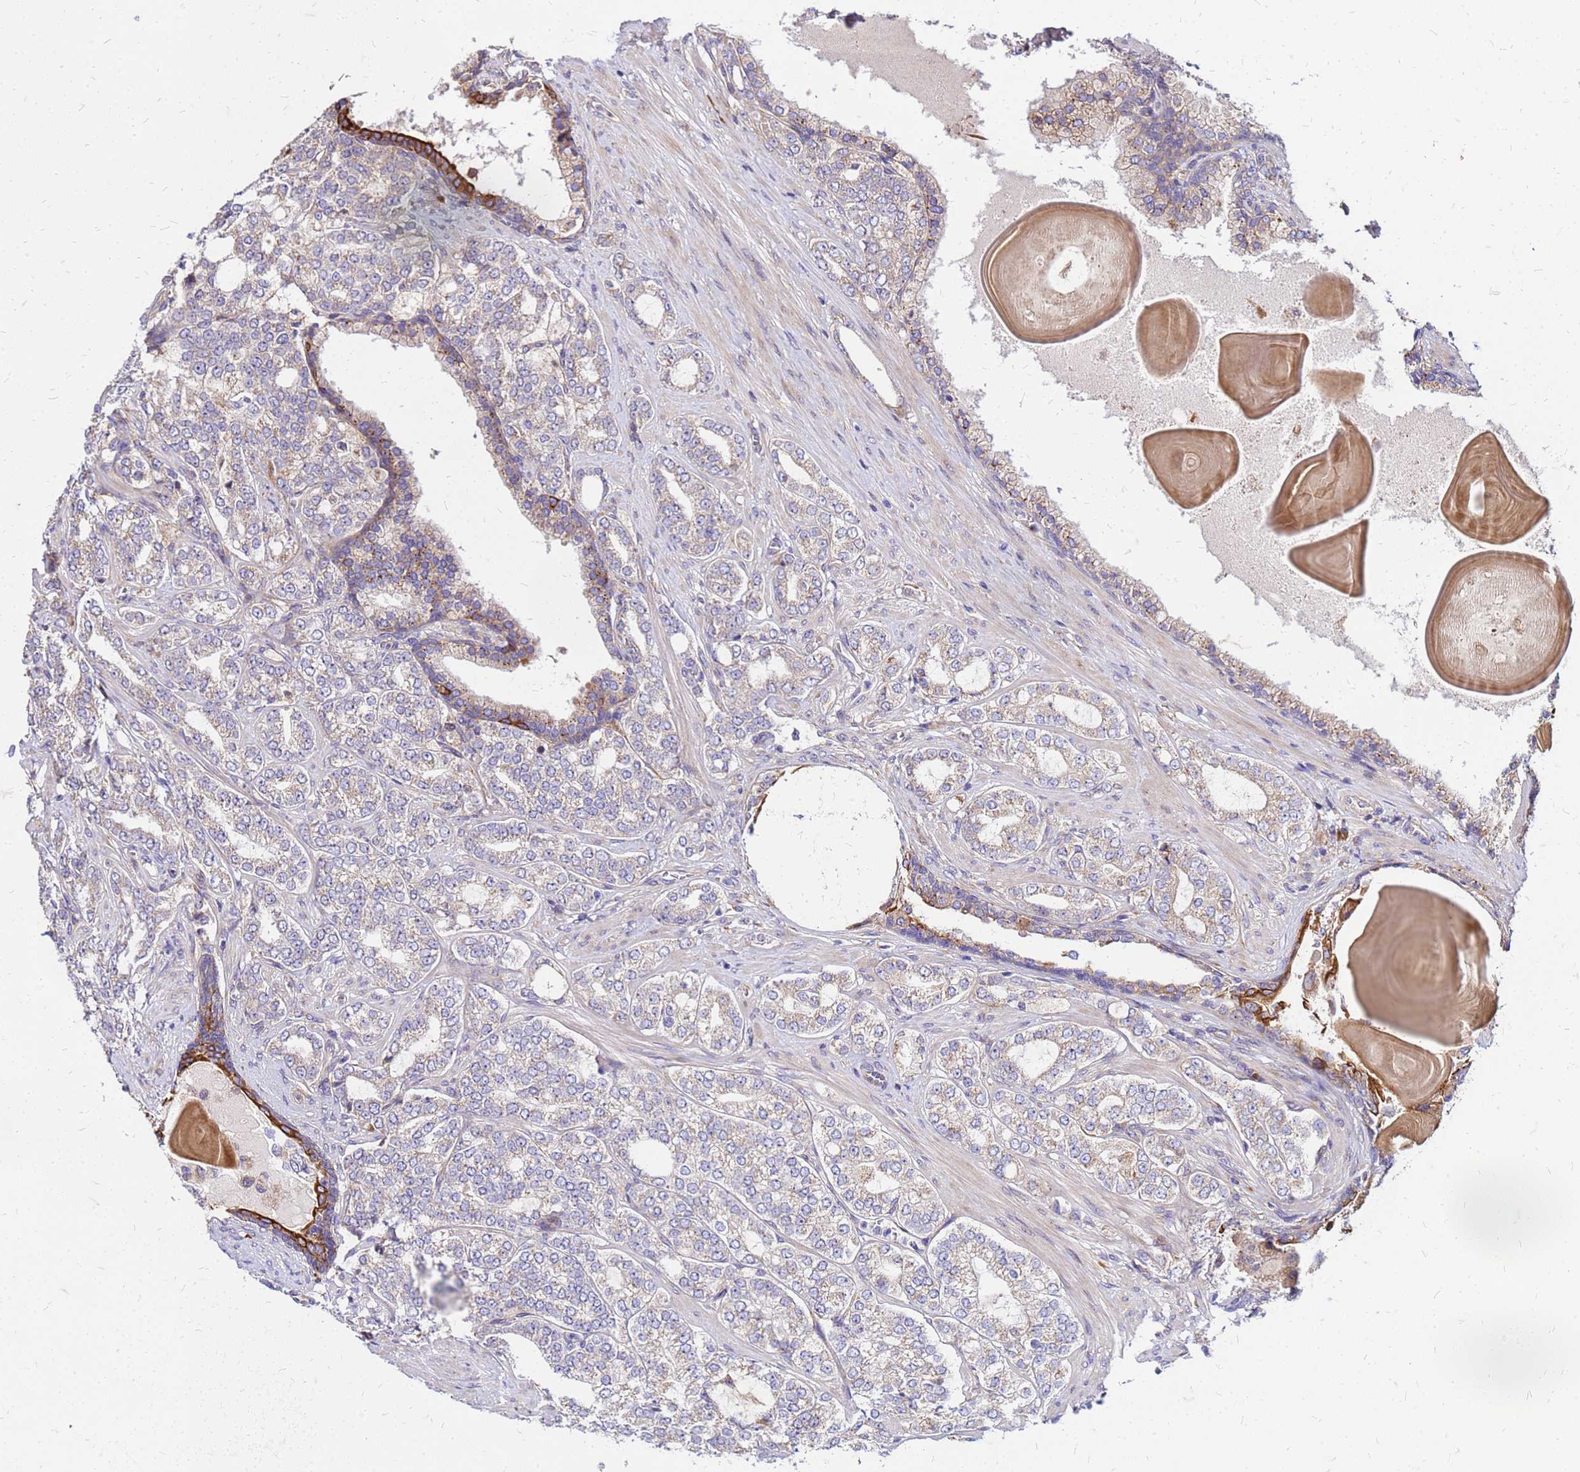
{"staining": {"intensity": "weak", "quantity": "25%-75%", "location": "cytoplasmic/membranous"}, "tissue": "prostate cancer", "cell_type": "Tumor cells", "image_type": "cancer", "snomed": [{"axis": "morphology", "description": "Adenocarcinoma, High grade"}, {"axis": "topography", "description": "Prostate"}], "caption": "Tumor cells show weak cytoplasmic/membranous positivity in approximately 25%-75% of cells in prostate adenocarcinoma (high-grade).", "gene": "VMO1", "patient": {"sex": "male", "age": 64}}